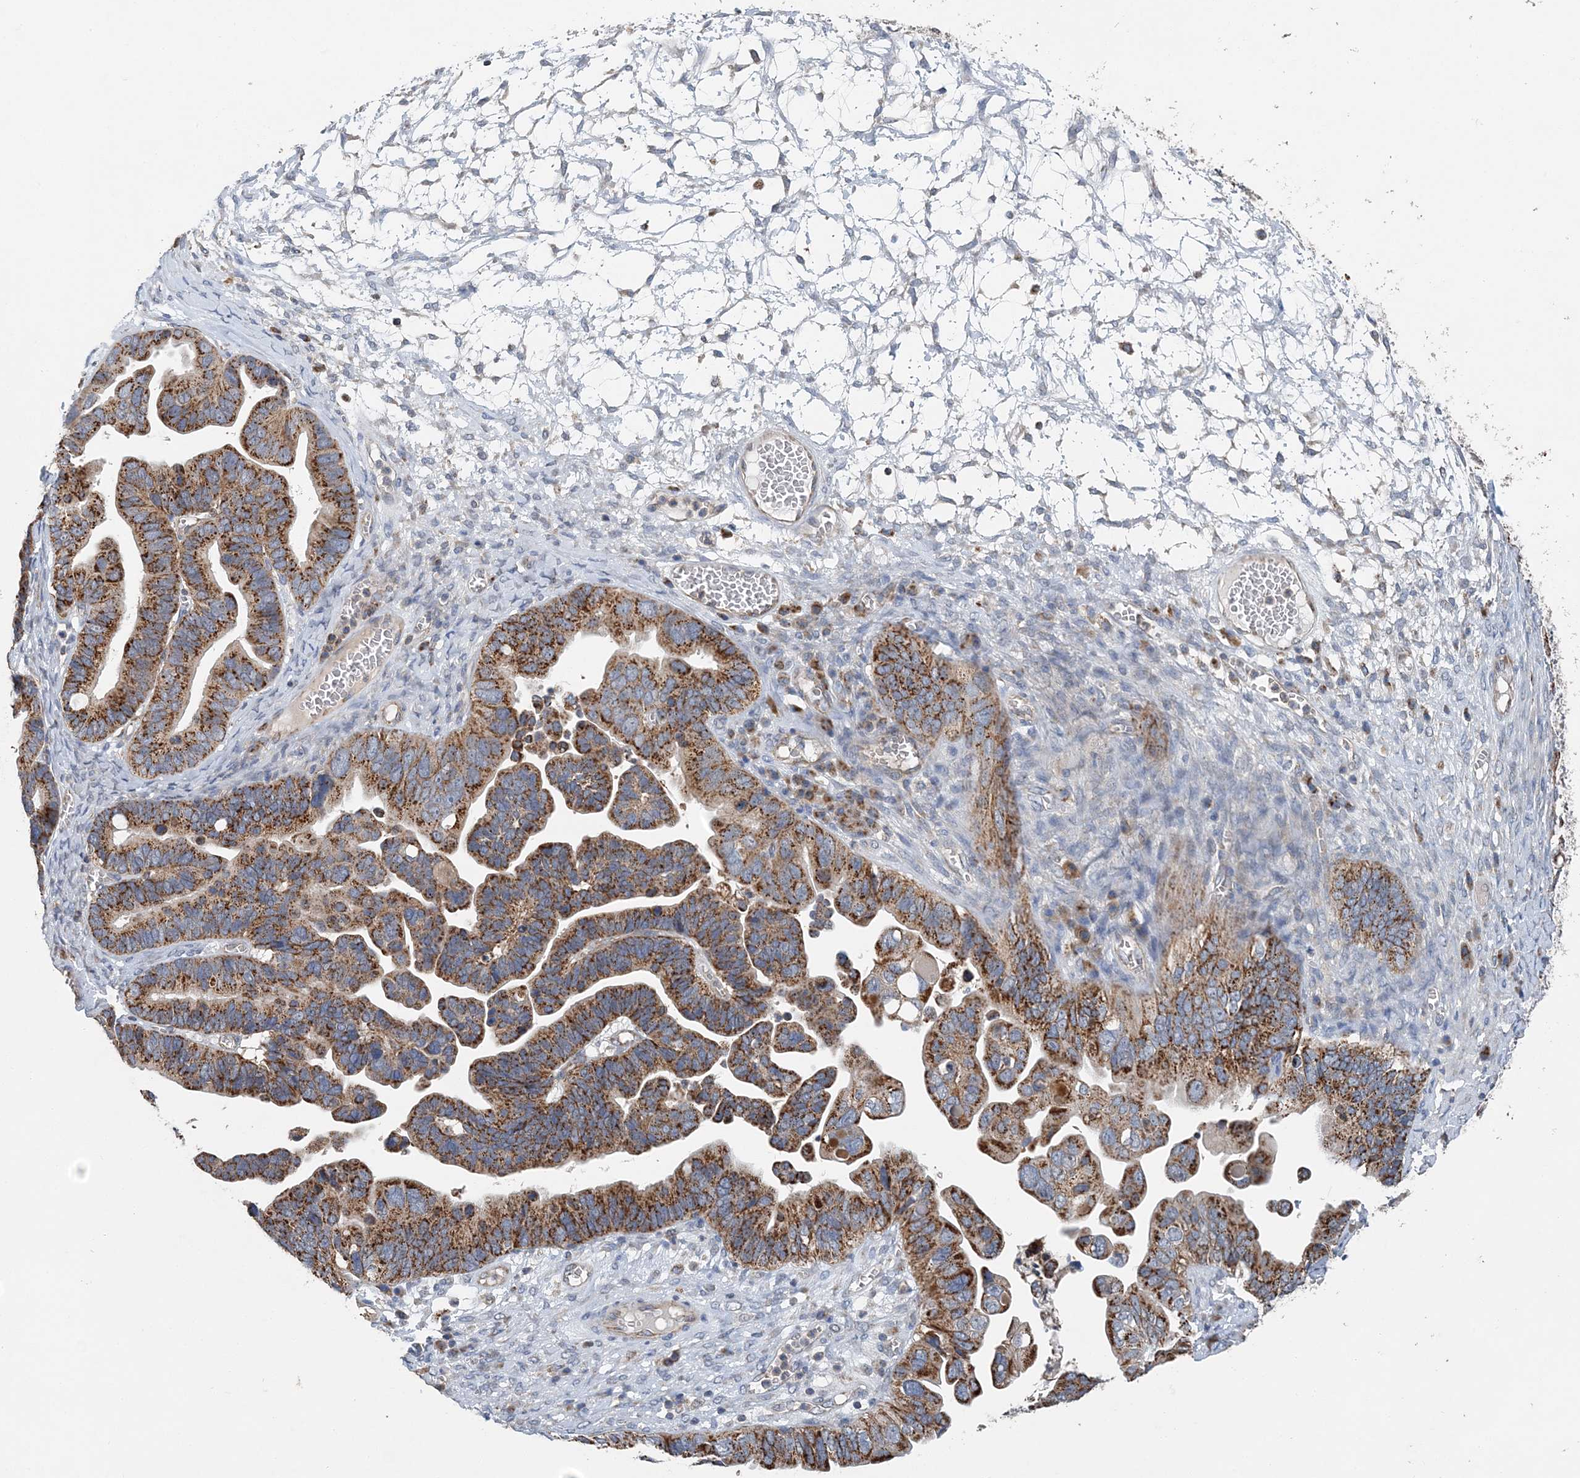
{"staining": {"intensity": "strong", "quantity": ">75%", "location": "cytoplasmic/membranous"}, "tissue": "ovarian cancer", "cell_type": "Tumor cells", "image_type": "cancer", "snomed": [{"axis": "morphology", "description": "Cystadenocarcinoma, serous, NOS"}, {"axis": "topography", "description": "Ovary"}], "caption": "This micrograph shows immunohistochemistry staining of human ovarian serous cystadenocarcinoma, with high strong cytoplasmic/membranous staining in about >75% of tumor cells.", "gene": "SPRY2", "patient": {"sex": "female", "age": 56}}